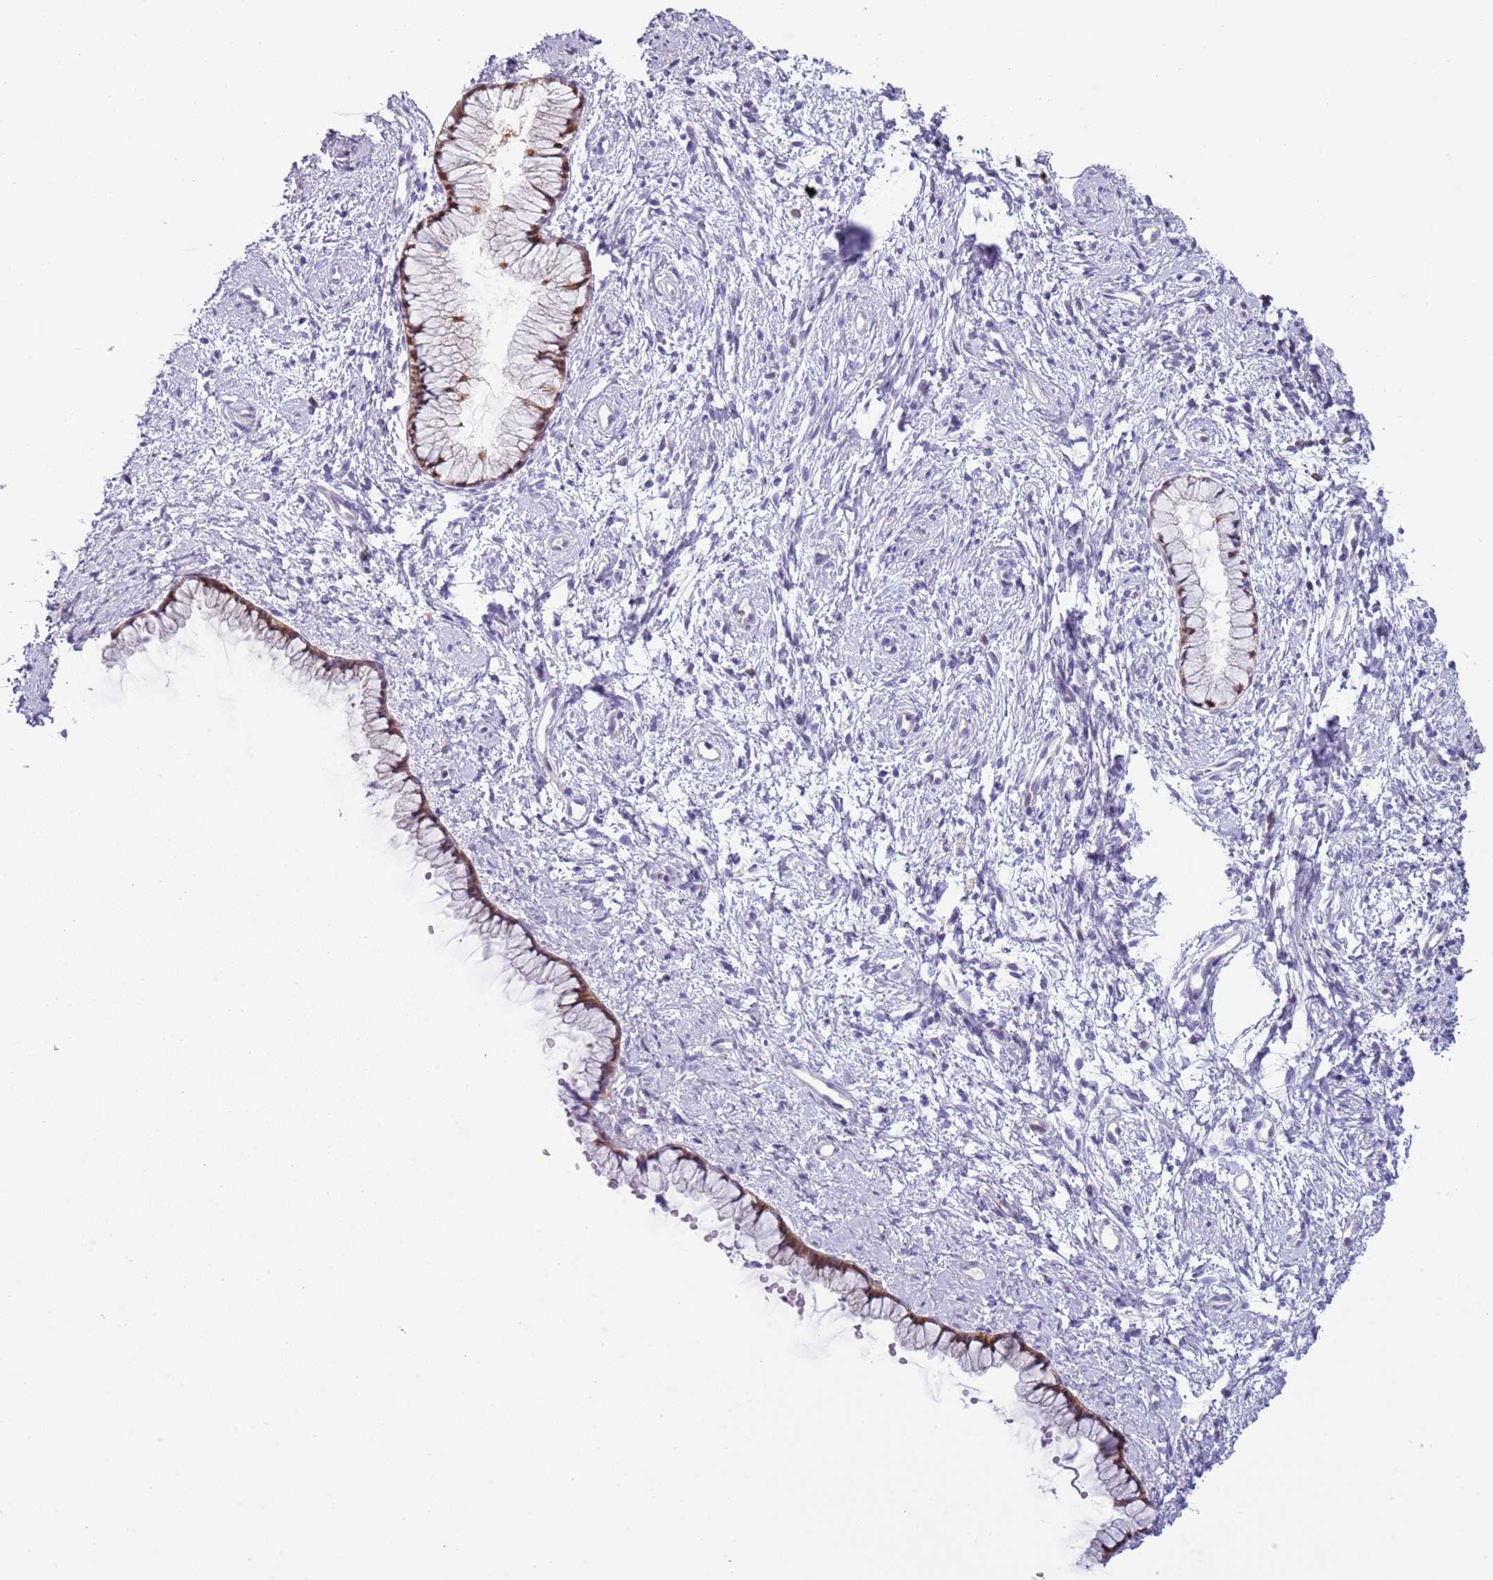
{"staining": {"intensity": "moderate", "quantity": ">75%", "location": "cytoplasmic/membranous,nuclear"}, "tissue": "cervix", "cell_type": "Glandular cells", "image_type": "normal", "snomed": [{"axis": "morphology", "description": "Normal tissue, NOS"}, {"axis": "topography", "description": "Cervix"}], "caption": "Protein positivity by immunohistochemistry shows moderate cytoplasmic/membranous,nuclear staining in about >75% of glandular cells in unremarkable cervix.", "gene": "NBPF4", "patient": {"sex": "female", "age": 57}}